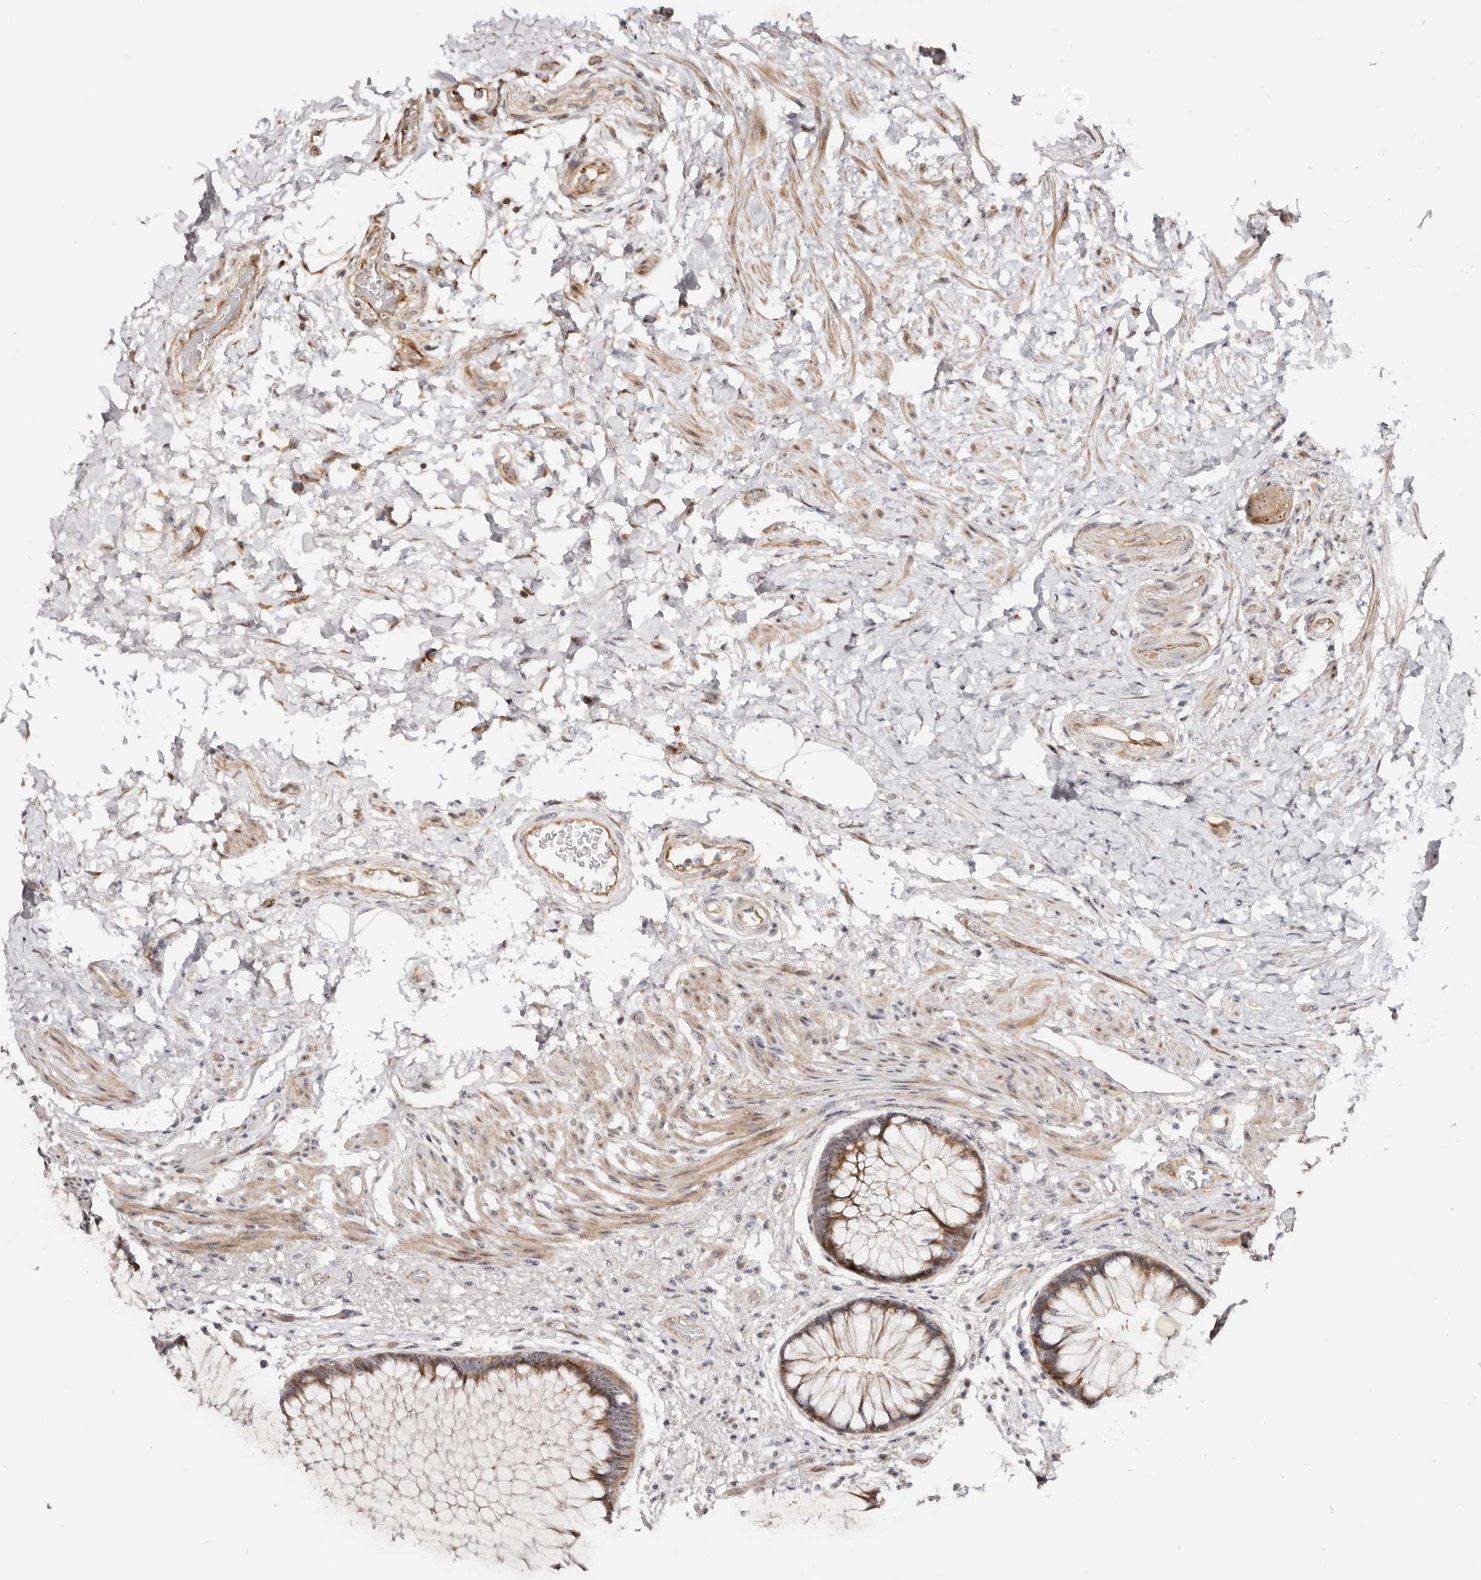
{"staining": {"intensity": "moderate", "quantity": "25%-75%", "location": "cytoplasmic/membranous"}, "tissue": "rectum", "cell_type": "Glandular cells", "image_type": "normal", "snomed": [{"axis": "morphology", "description": "Normal tissue, NOS"}, {"axis": "topography", "description": "Rectum"}], "caption": "Immunohistochemical staining of normal human rectum demonstrates 25%-75% levels of moderate cytoplasmic/membranous protein positivity in about 25%-75% of glandular cells.", "gene": "ODF2L", "patient": {"sex": "male", "age": 51}}